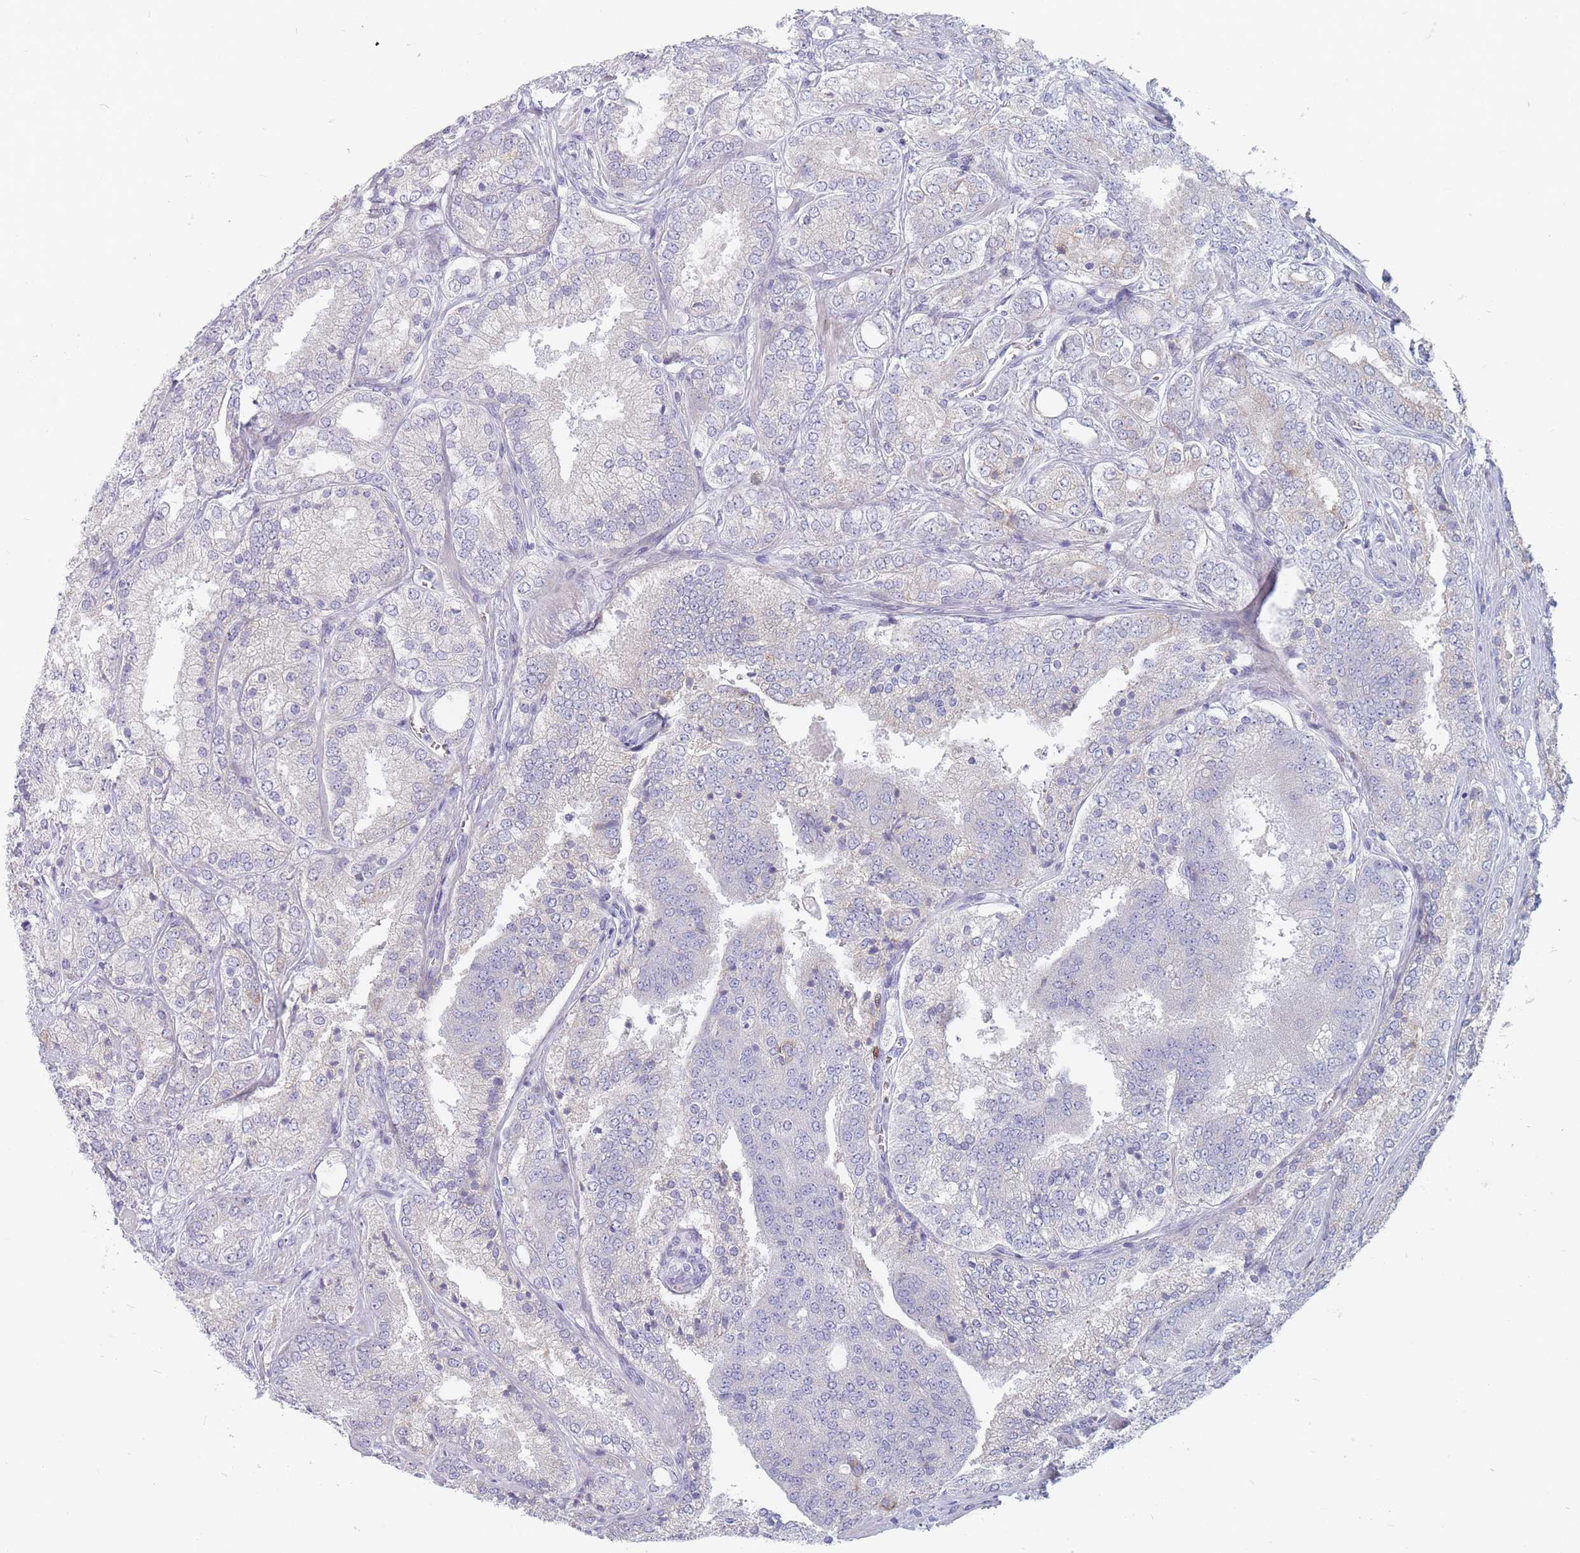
{"staining": {"intensity": "weak", "quantity": "25%-75%", "location": "cytoplasmic/membranous"}, "tissue": "prostate cancer", "cell_type": "Tumor cells", "image_type": "cancer", "snomed": [{"axis": "morphology", "description": "Adenocarcinoma, High grade"}, {"axis": "topography", "description": "Prostate"}], "caption": "Prostate cancer tissue demonstrates weak cytoplasmic/membranous staining in approximately 25%-75% of tumor cells, visualized by immunohistochemistry.", "gene": "SPATS1", "patient": {"sex": "male", "age": 63}}